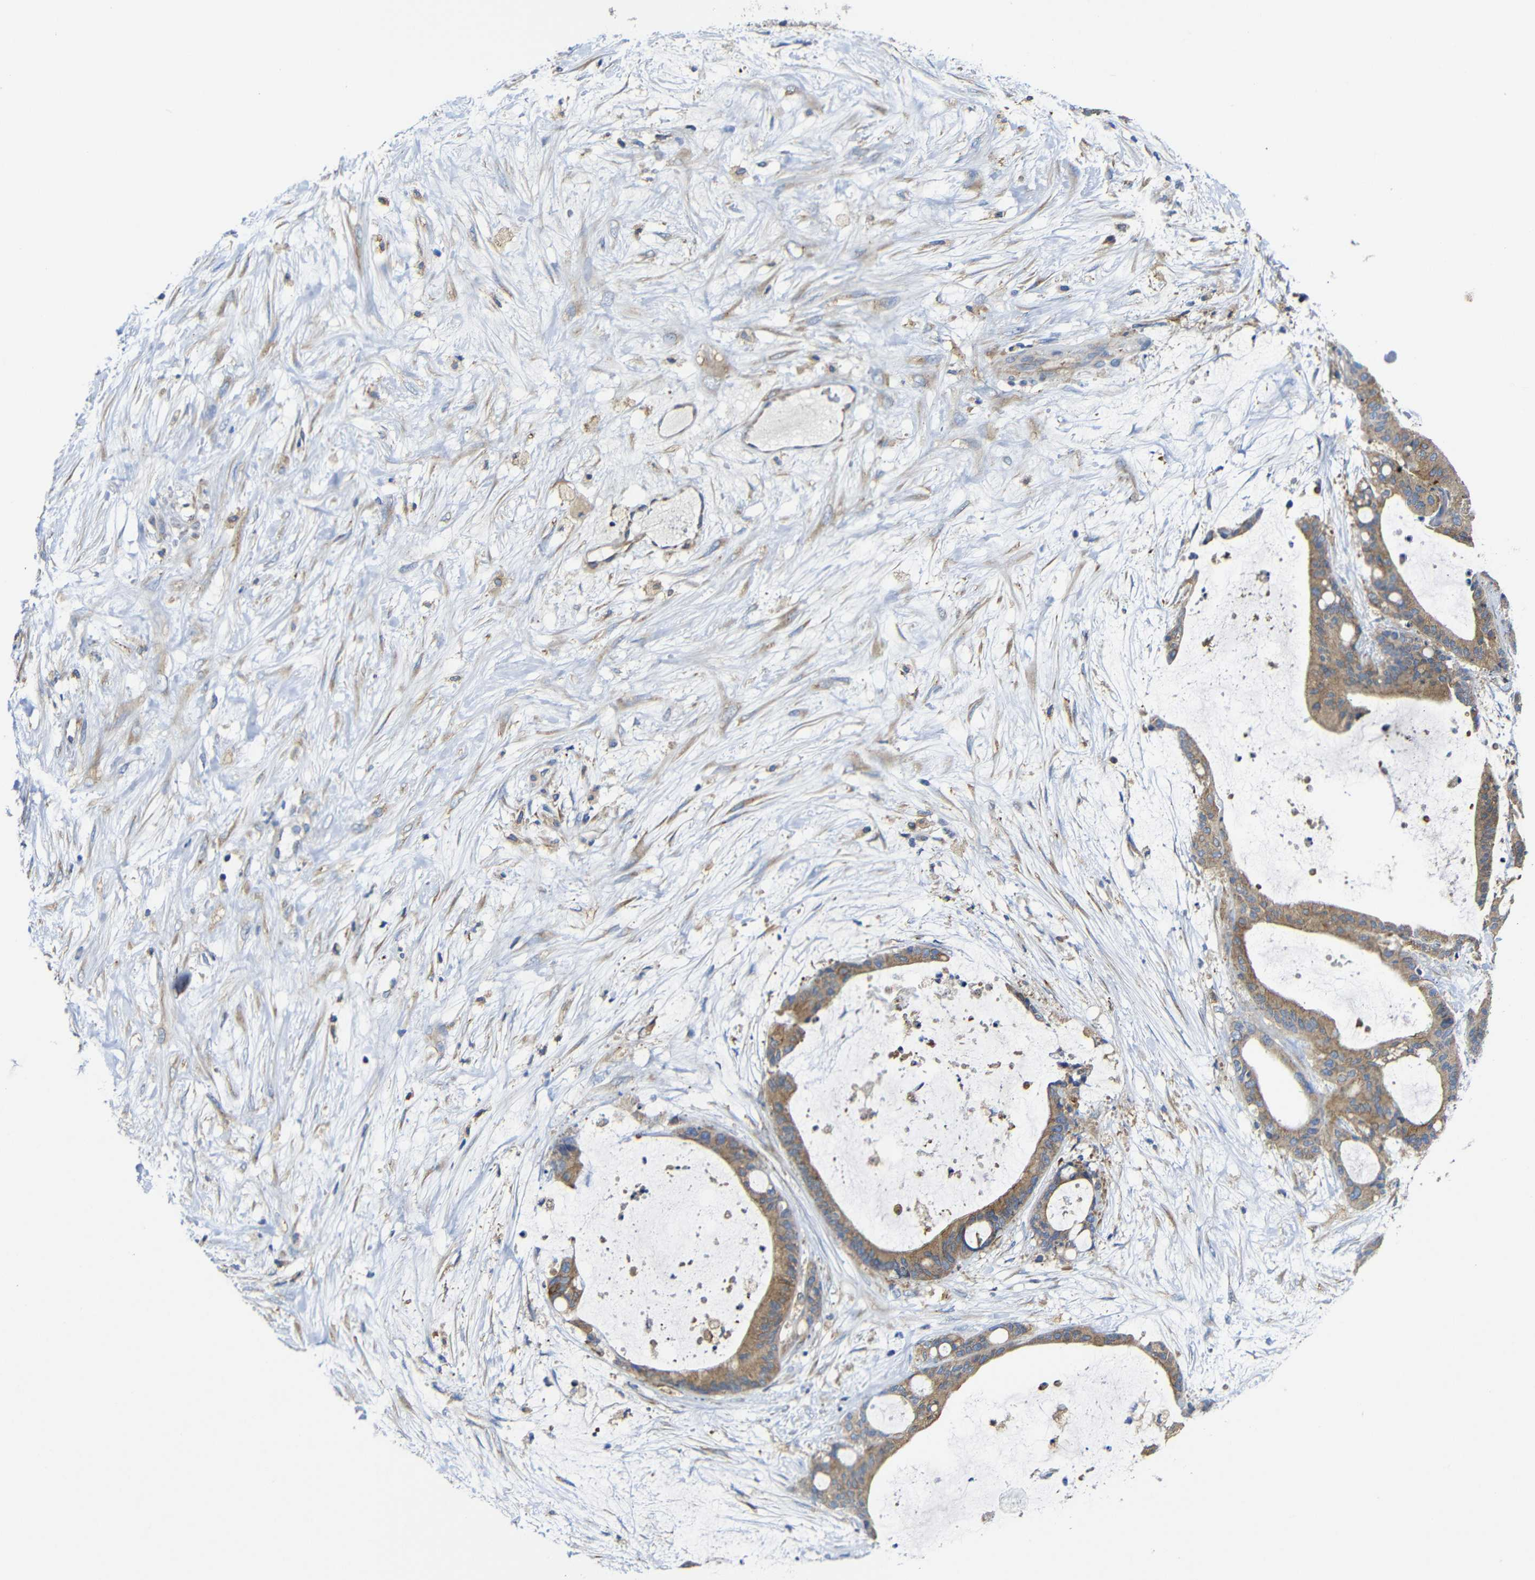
{"staining": {"intensity": "moderate", "quantity": ">75%", "location": "cytoplasmic/membranous"}, "tissue": "liver cancer", "cell_type": "Tumor cells", "image_type": "cancer", "snomed": [{"axis": "morphology", "description": "Cholangiocarcinoma"}, {"axis": "topography", "description": "Liver"}], "caption": "Liver cancer stained with a brown dye shows moderate cytoplasmic/membranous positive positivity in approximately >75% of tumor cells.", "gene": "CLCC1", "patient": {"sex": "female", "age": 73}}